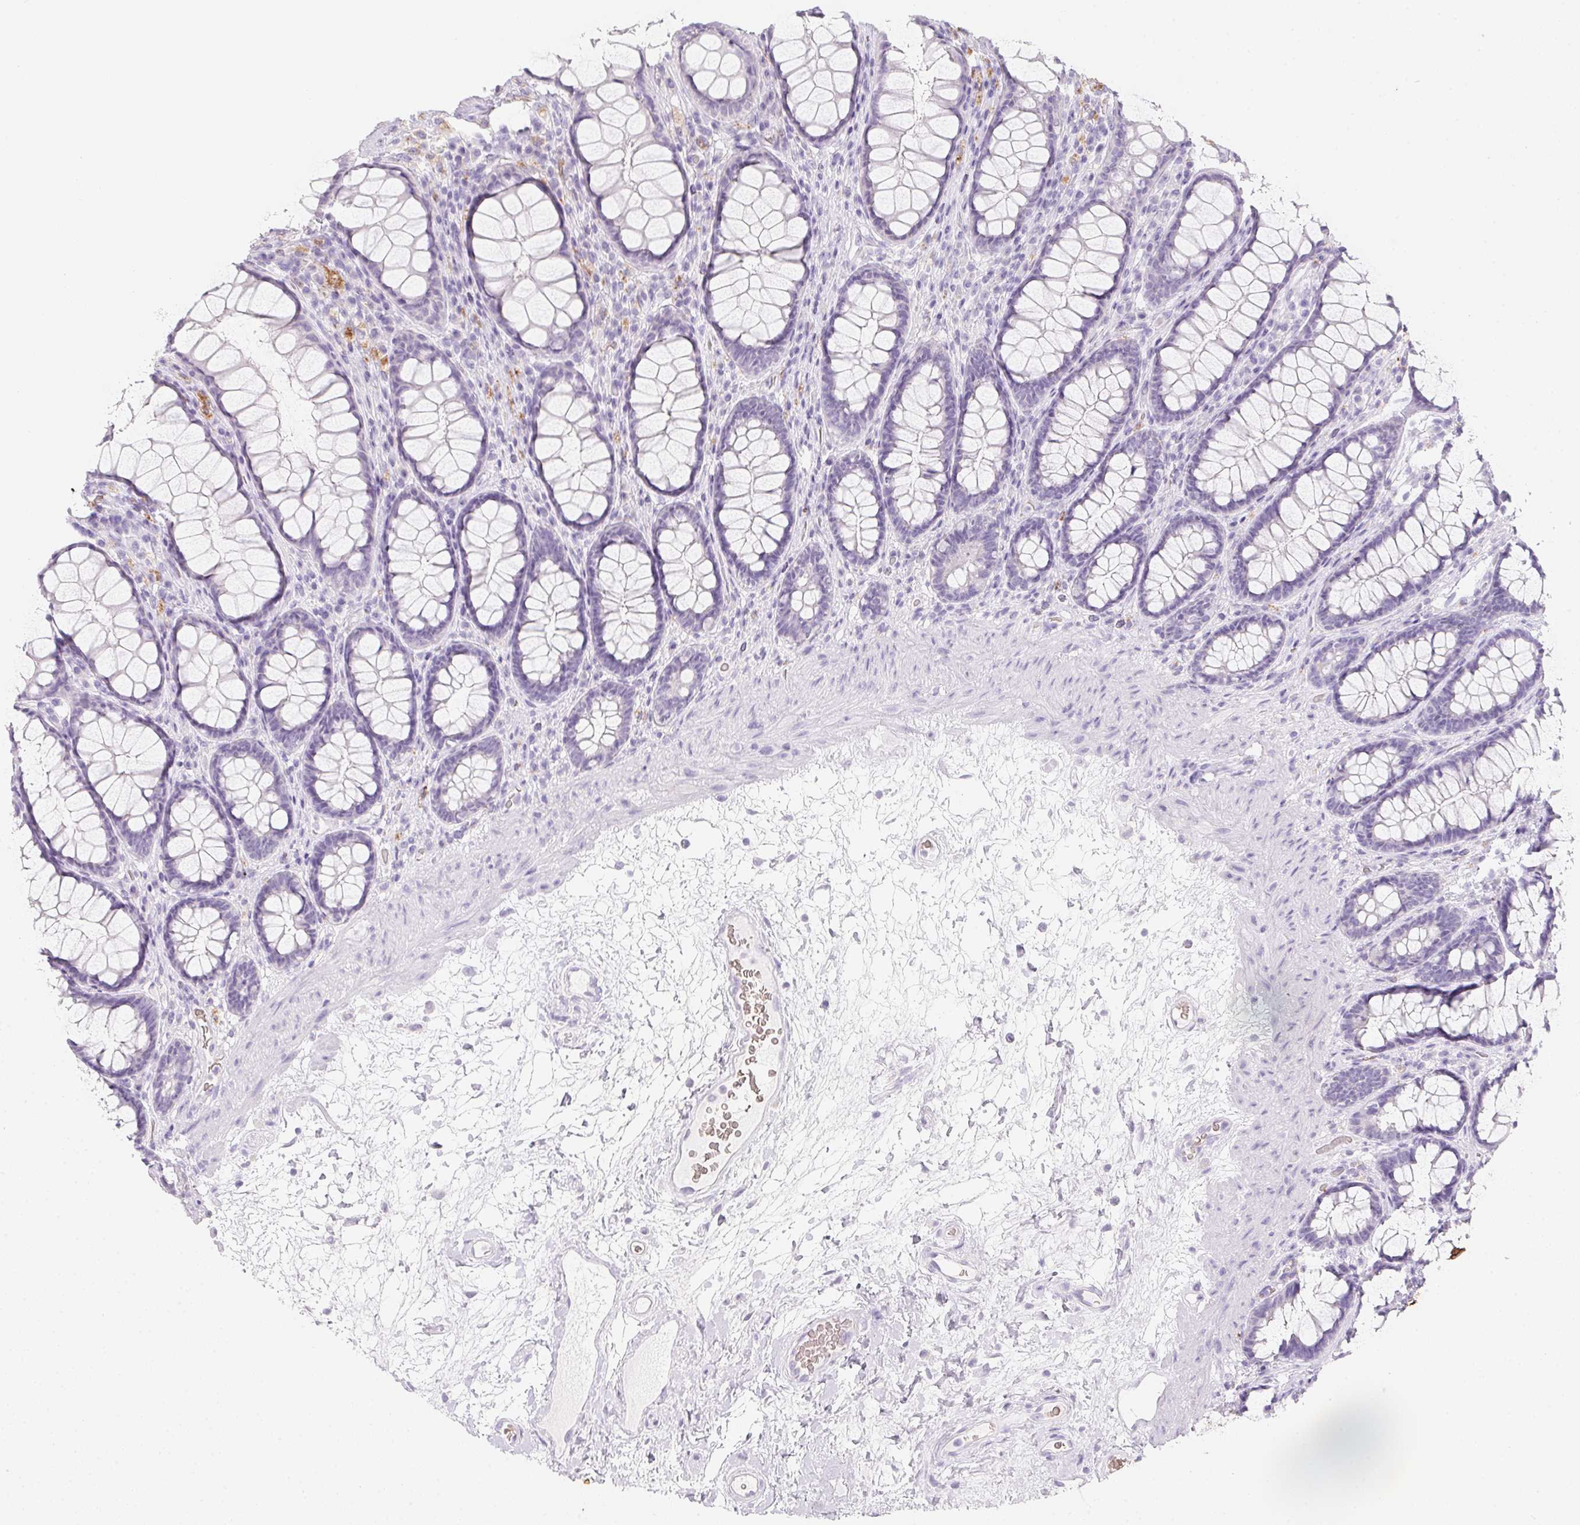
{"staining": {"intensity": "negative", "quantity": "none", "location": "none"}, "tissue": "rectum", "cell_type": "Glandular cells", "image_type": "normal", "snomed": [{"axis": "morphology", "description": "Normal tissue, NOS"}, {"axis": "topography", "description": "Rectum"}], "caption": "Immunohistochemistry (IHC) photomicrograph of normal rectum: rectum stained with DAB exhibits no significant protein positivity in glandular cells. The staining is performed using DAB (3,3'-diaminobenzidine) brown chromogen with nuclei counter-stained in using hematoxylin.", "gene": "DCD", "patient": {"sex": "male", "age": 72}}